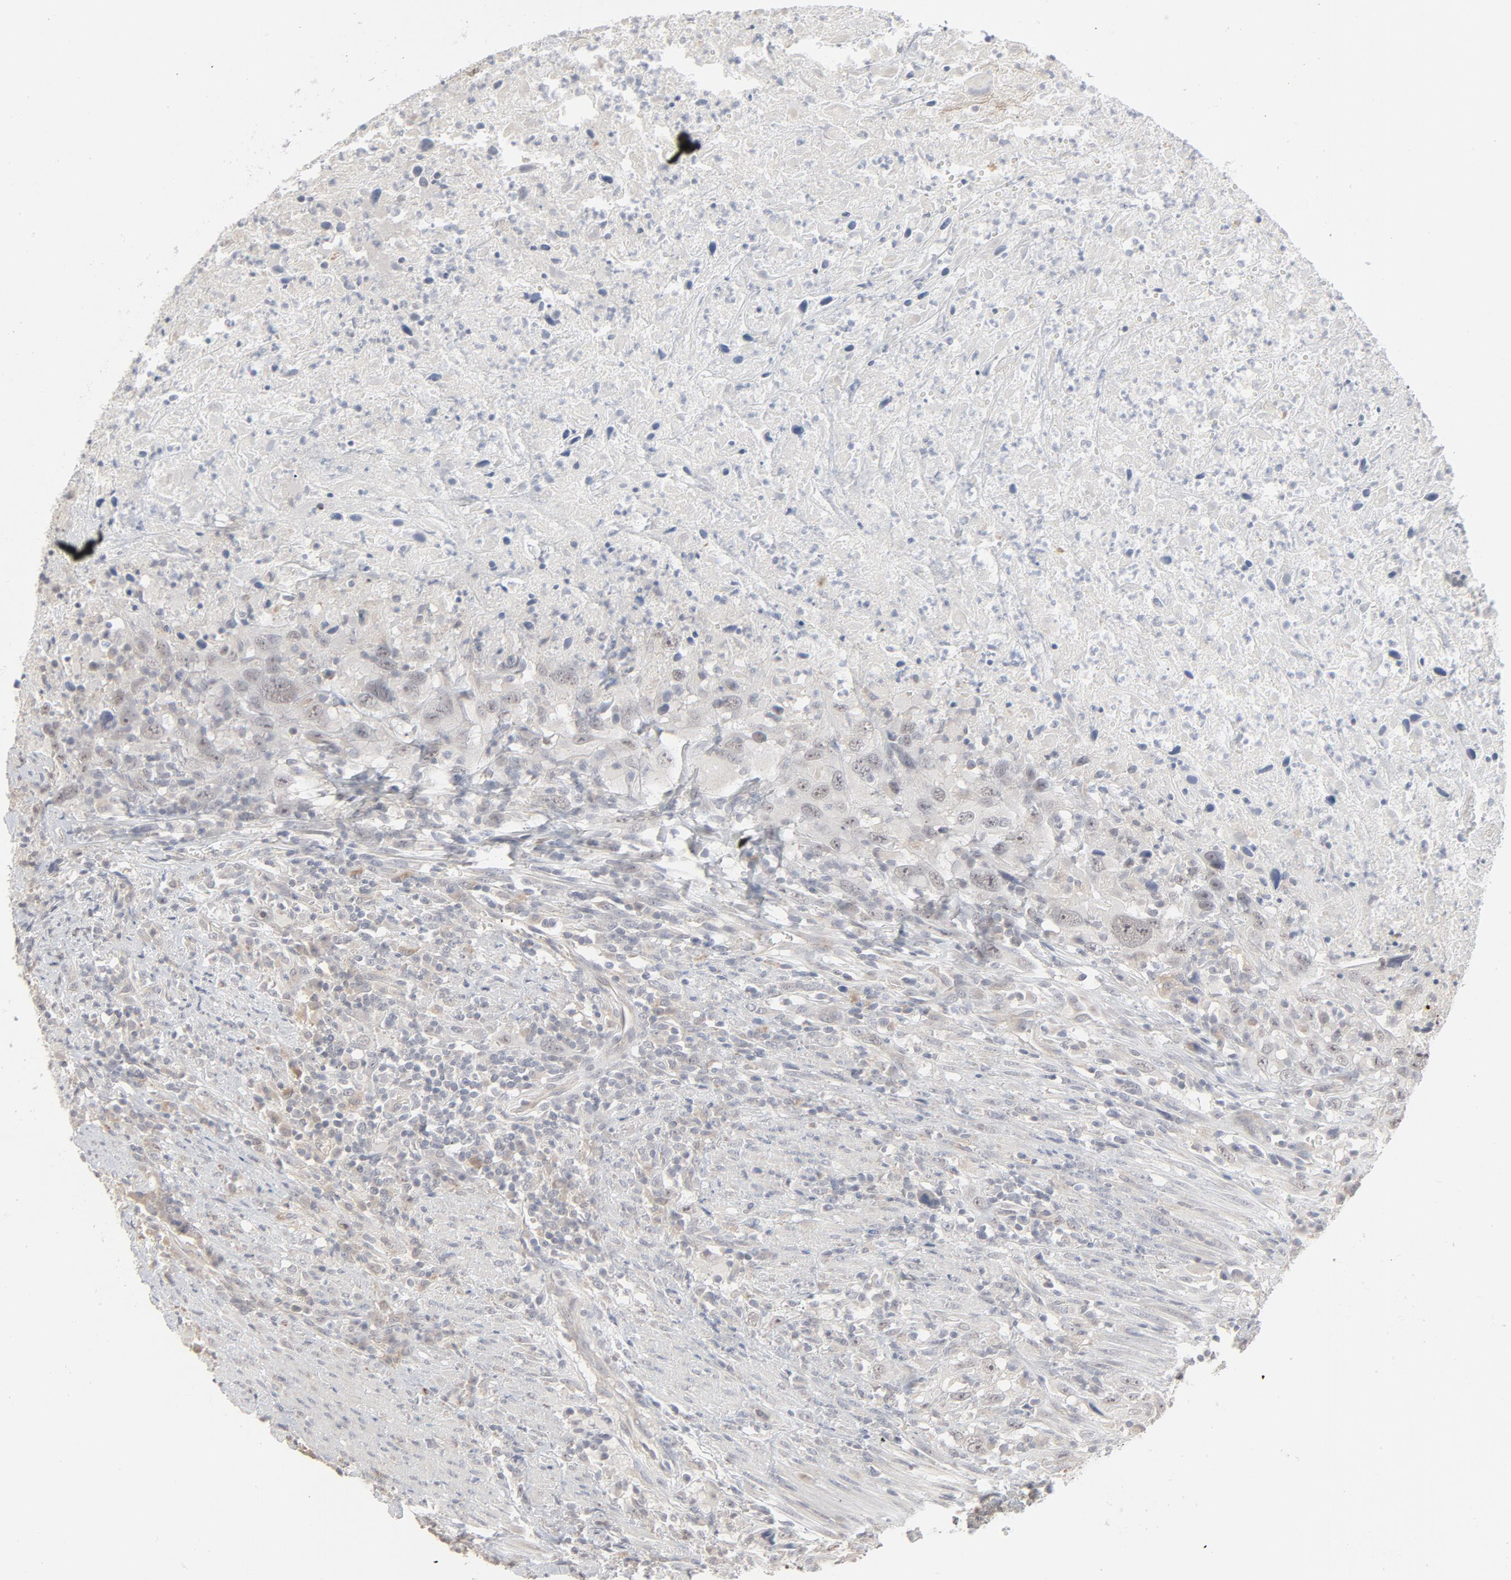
{"staining": {"intensity": "negative", "quantity": "none", "location": "none"}, "tissue": "urothelial cancer", "cell_type": "Tumor cells", "image_type": "cancer", "snomed": [{"axis": "morphology", "description": "Urothelial carcinoma, High grade"}, {"axis": "topography", "description": "Urinary bladder"}], "caption": "Tumor cells are negative for brown protein staining in urothelial carcinoma (high-grade). (DAB (3,3'-diaminobenzidine) immunohistochemistry (IHC) with hematoxylin counter stain).", "gene": "POMT2", "patient": {"sex": "male", "age": 61}}